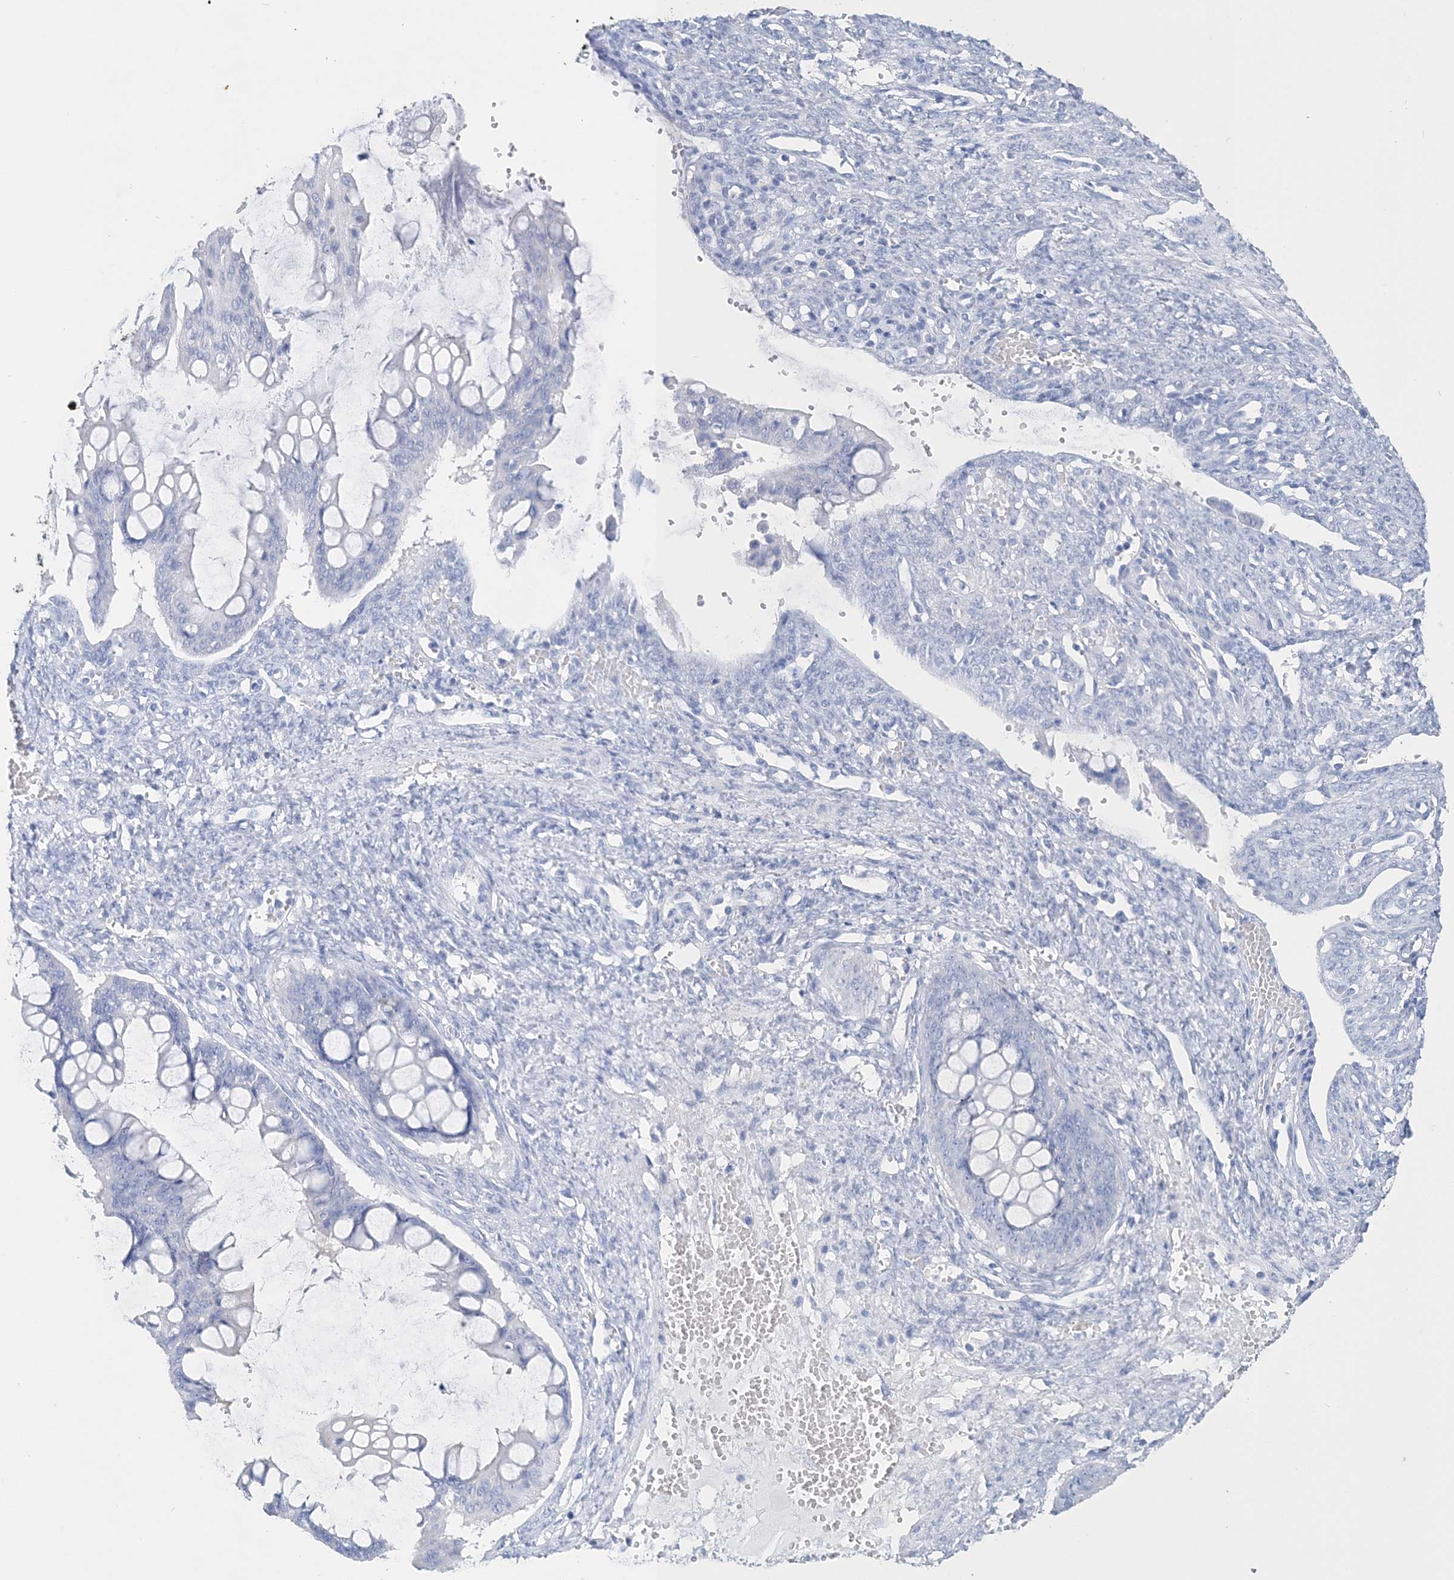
{"staining": {"intensity": "negative", "quantity": "none", "location": "none"}, "tissue": "ovarian cancer", "cell_type": "Tumor cells", "image_type": "cancer", "snomed": [{"axis": "morphology", "description": "Cystadenocarcinoma, mucinous, NOS"}, {"axis": "topography", "description": "Ovary"}], "caption": "The IHC micrograph has no significant expression in tumor cells of mucinous cystadenocarcinoma (ovarian) tissue.", "gene": "TSPYL6", "patient": {"sex": "female", "age": 73}}